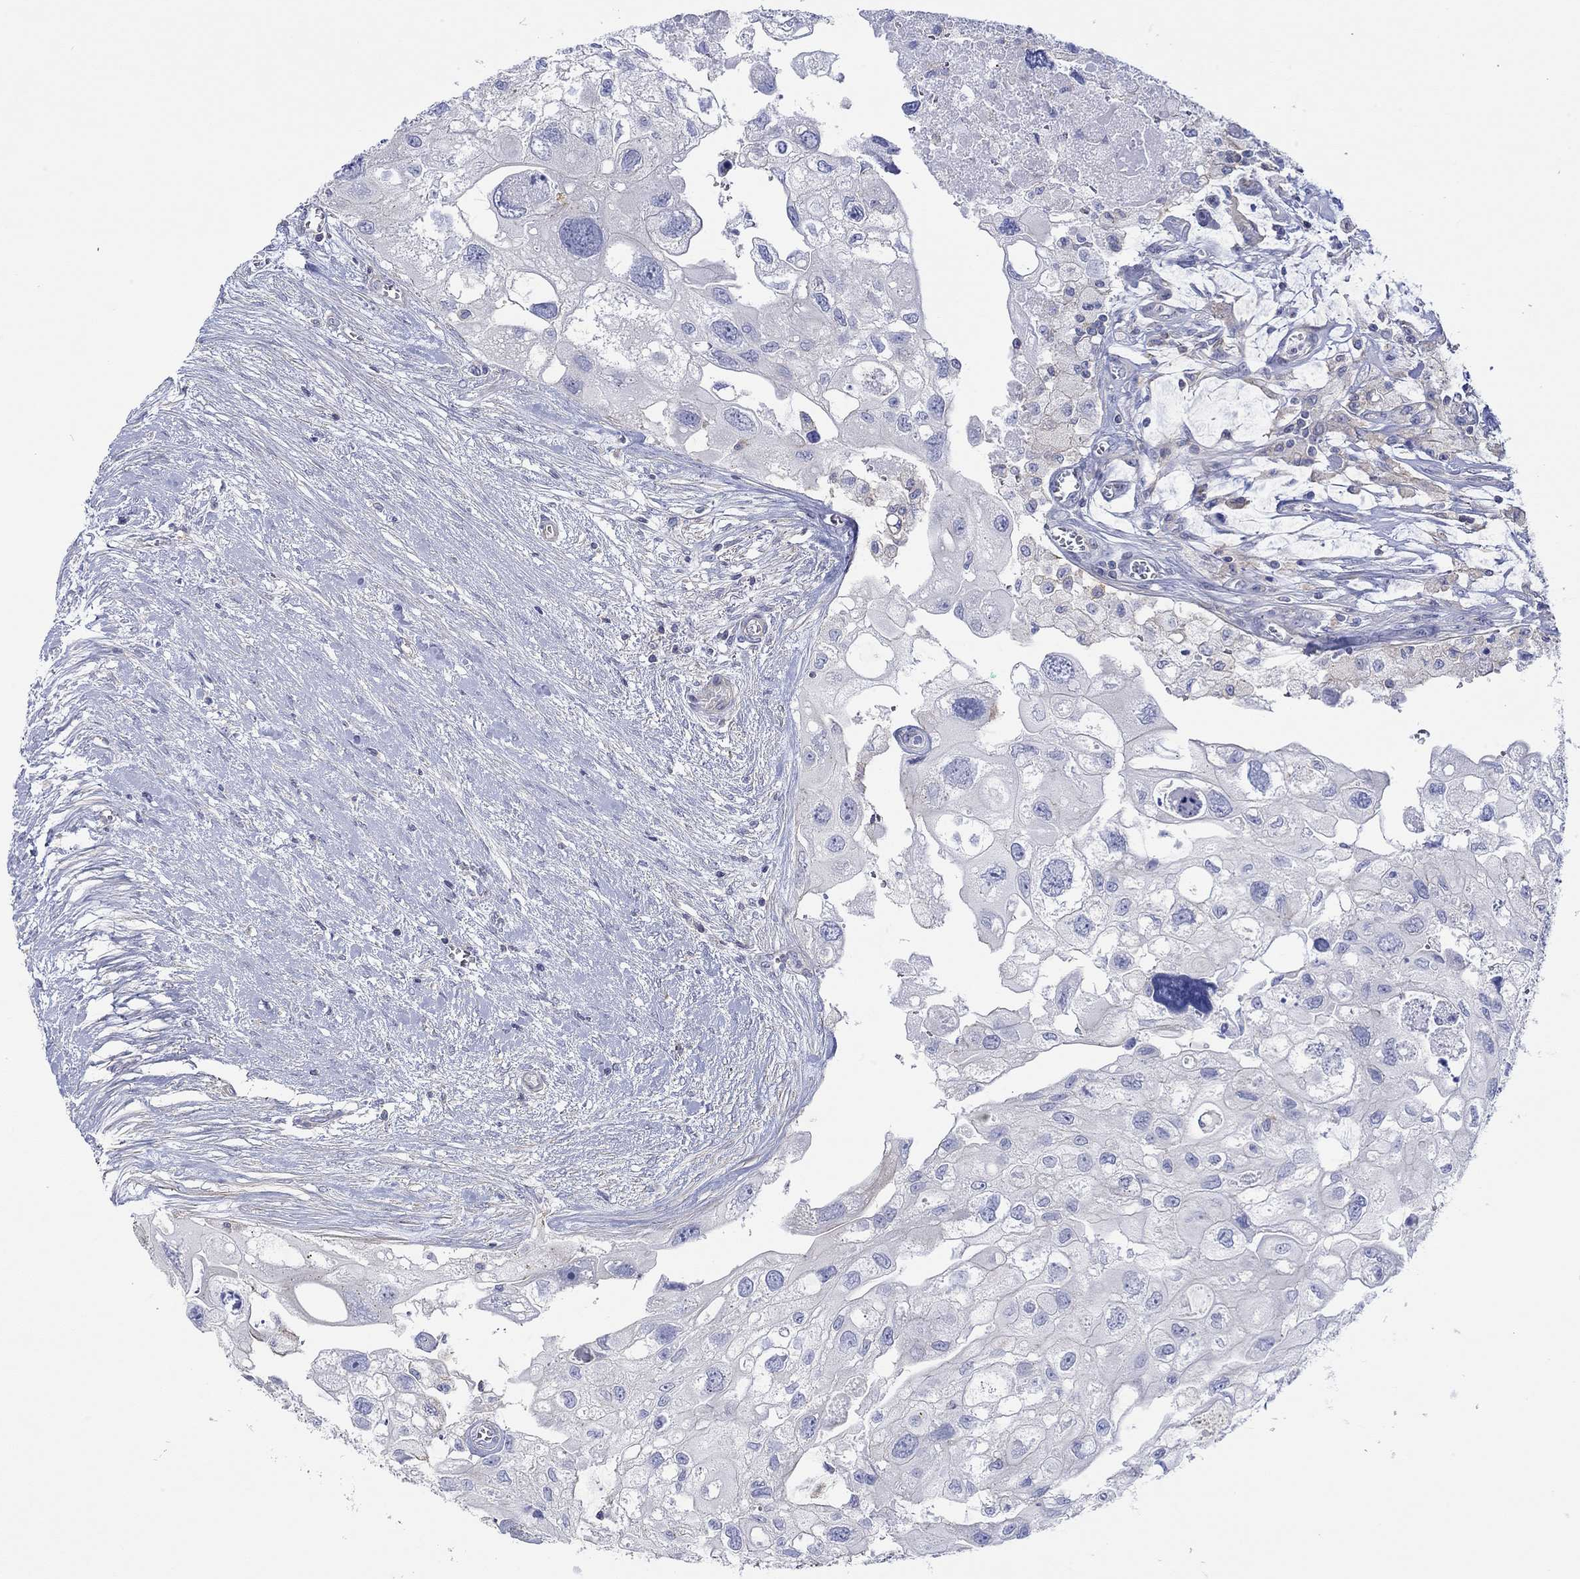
{"staining": {"intensity": "negative", "quantity": "none", "location": "none"}, "tissue": "urothelial cancer", "cell_type": "Tumor cells", "image_type": "cancer", "snomed": [{"axis": "morphology", "description": "Urothelial carcinoma, High grade"}, {"axis": "topography", "description": "Urinary bladder"}], "caption": "An image of human high-grade urothelial carcinoma is negative for staining in tumor cells. (Stains: DAB (3,3'-diaminobenzidine) immunohistochemistry with hematoxylin counter stain, Microscopy: brightfield microscopy at high magnification).", "gene": "PPIL6", "patient": {"sex": "male", "age": 59}}